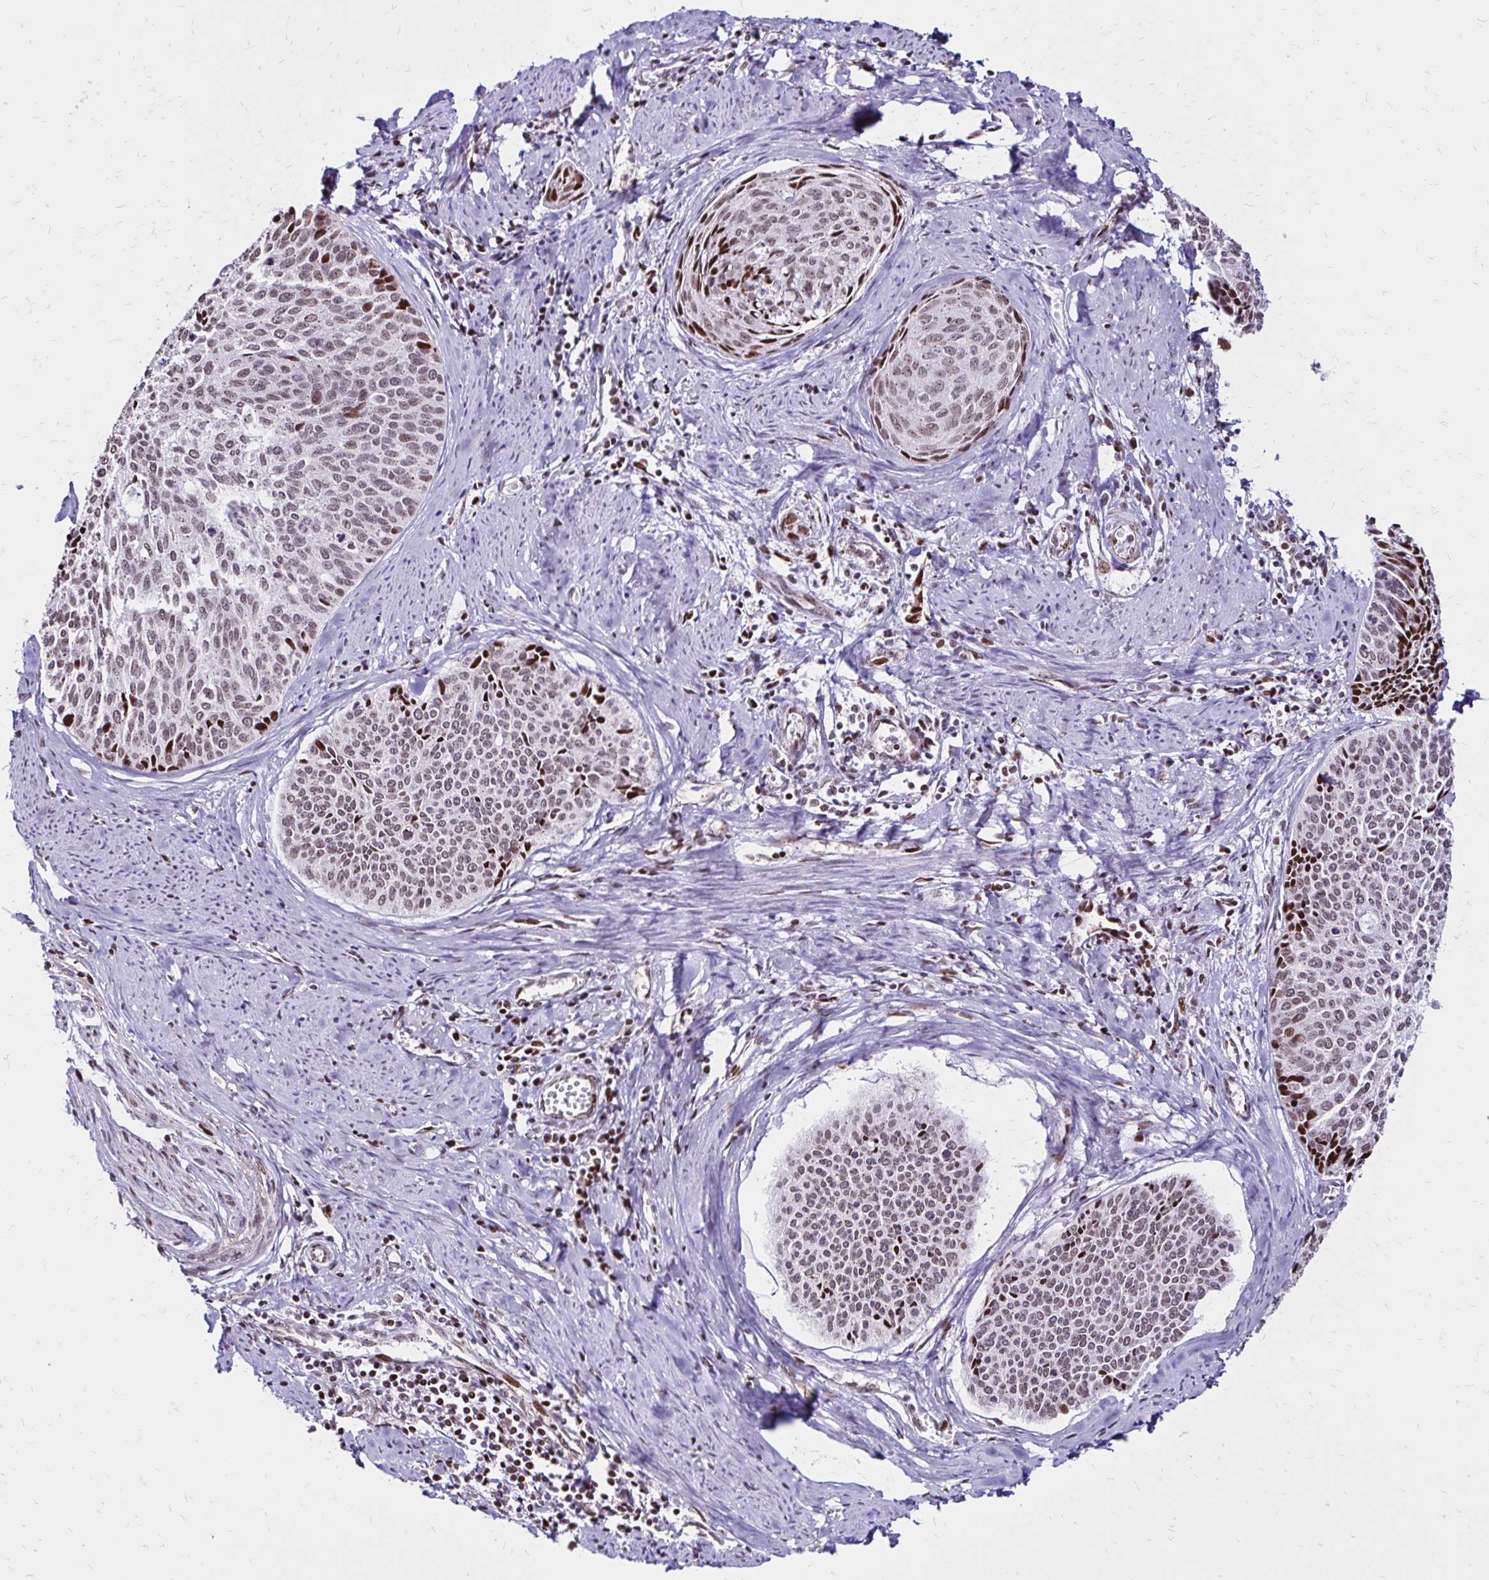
{"staining": {"intensity": "weak", "quantity": "25%-75%", "location": "nuclear"}, "tissue": "cervical cancer", "cell_type": "Tumor cells", "image_type": "cancer", "snomed": [{"axis": "morphology", "description": "Squamous cell carcinoma, NOS"}, {"axis": "topography", "description": "Cervix"}], "caption": "Cervical cancer (squamous cell carcinoma) stained for a protein (brown) displays weak nuclear positive positivity in about 25%-75% of tumor cells.", "gene": "TOB1", "patient": {"sex": "female", "age": 55}}